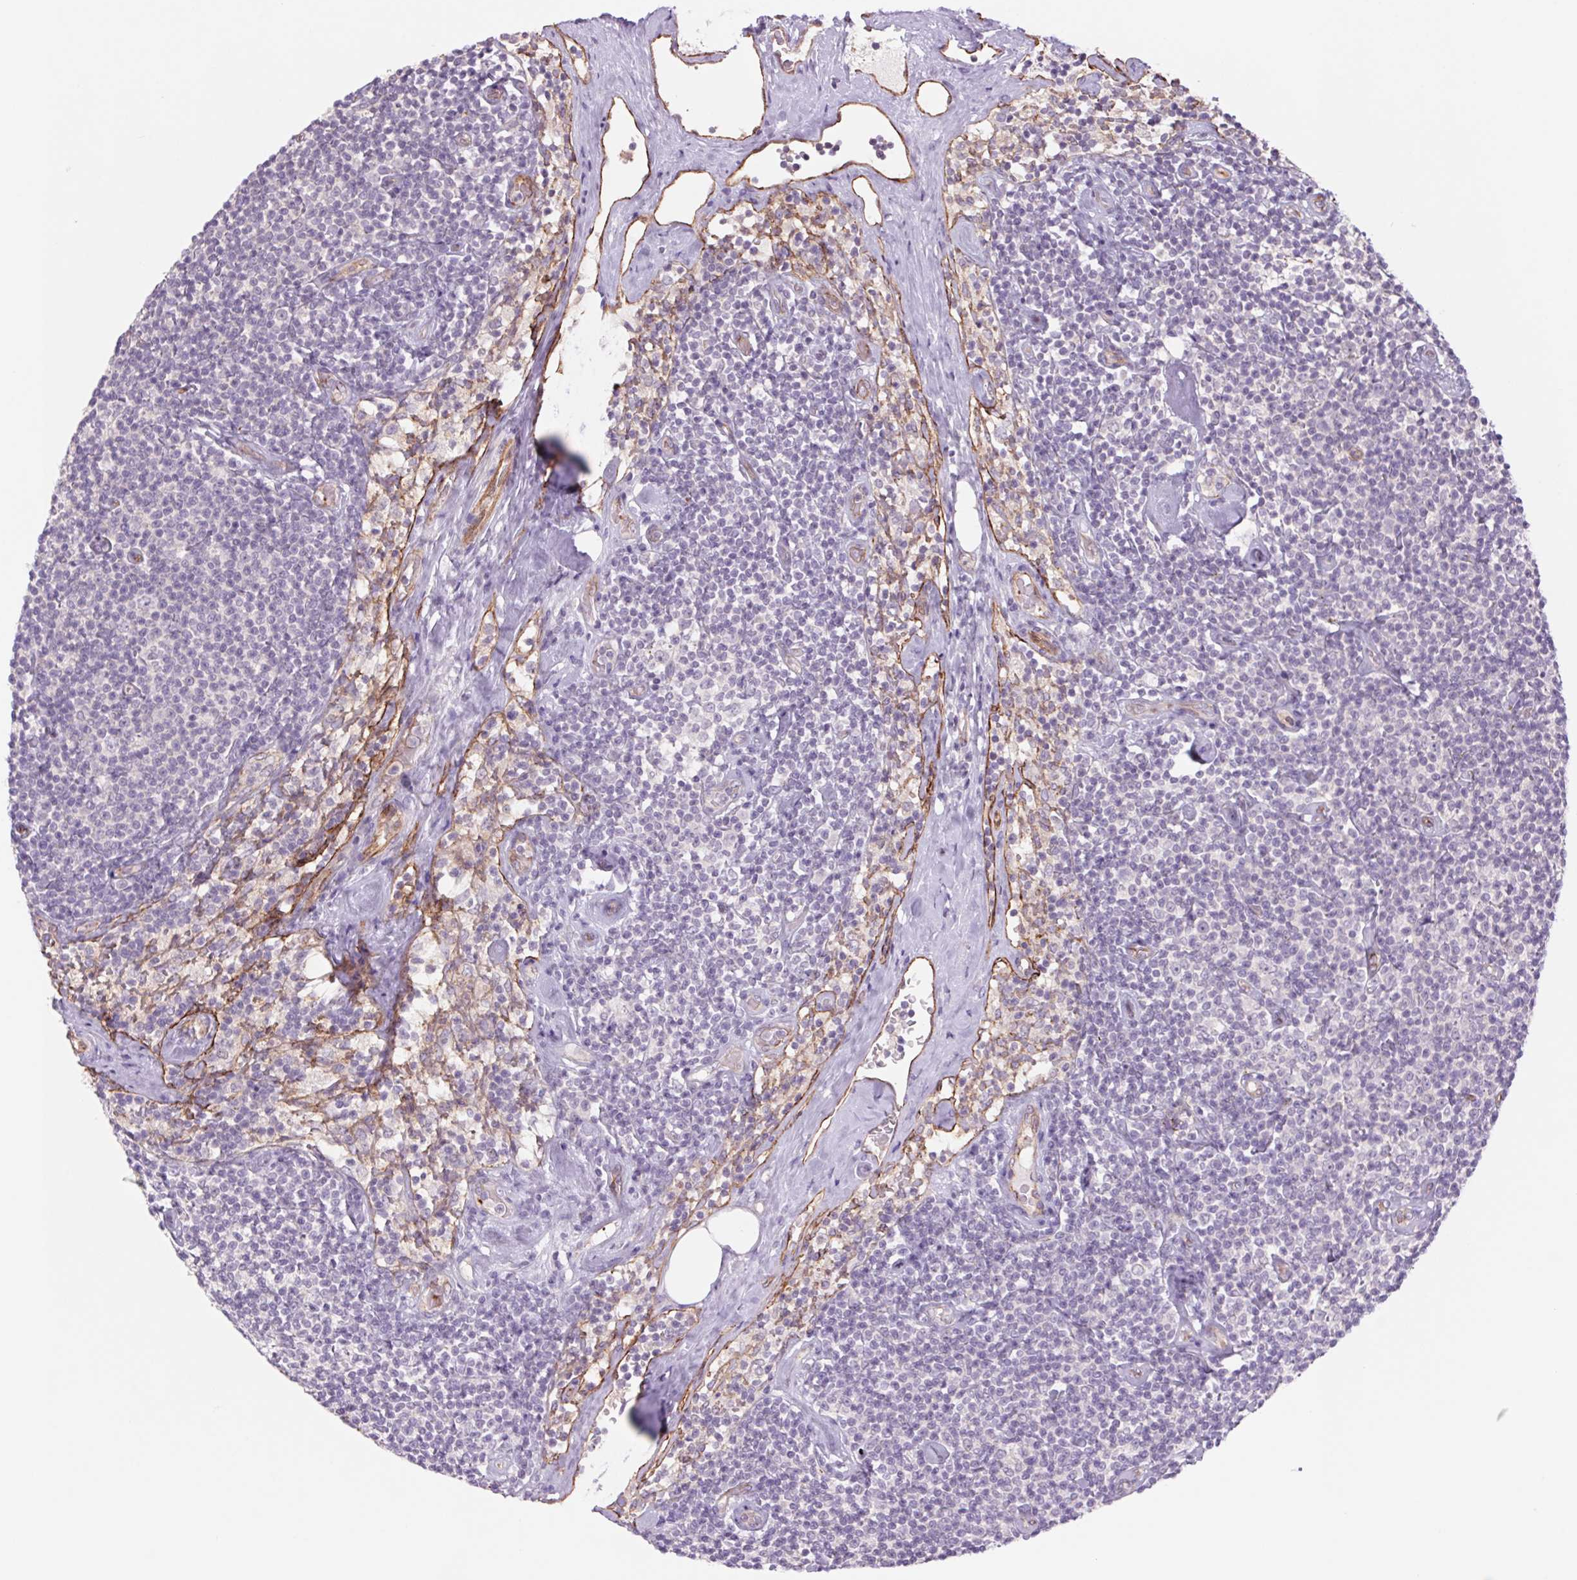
{"staining": {"intensity": "negative", "quantity": "none", "location": "none"}, "tissue": "lymphoma", "cell_type": "Tumor cells", "image_type": "cancer", "snomed": [{"axis": "morphology", "description": "Malignant lymphoma, non-Hodgkin's type, Low grade"}, {"axis": "topography", "description": "Lymph node"}], "caption": "Immunohistochemistry of lymphoma exhibits no expression in tumor cells.", "gene": "MS4A13", "patient": {"sex": "male", "age": 81}}